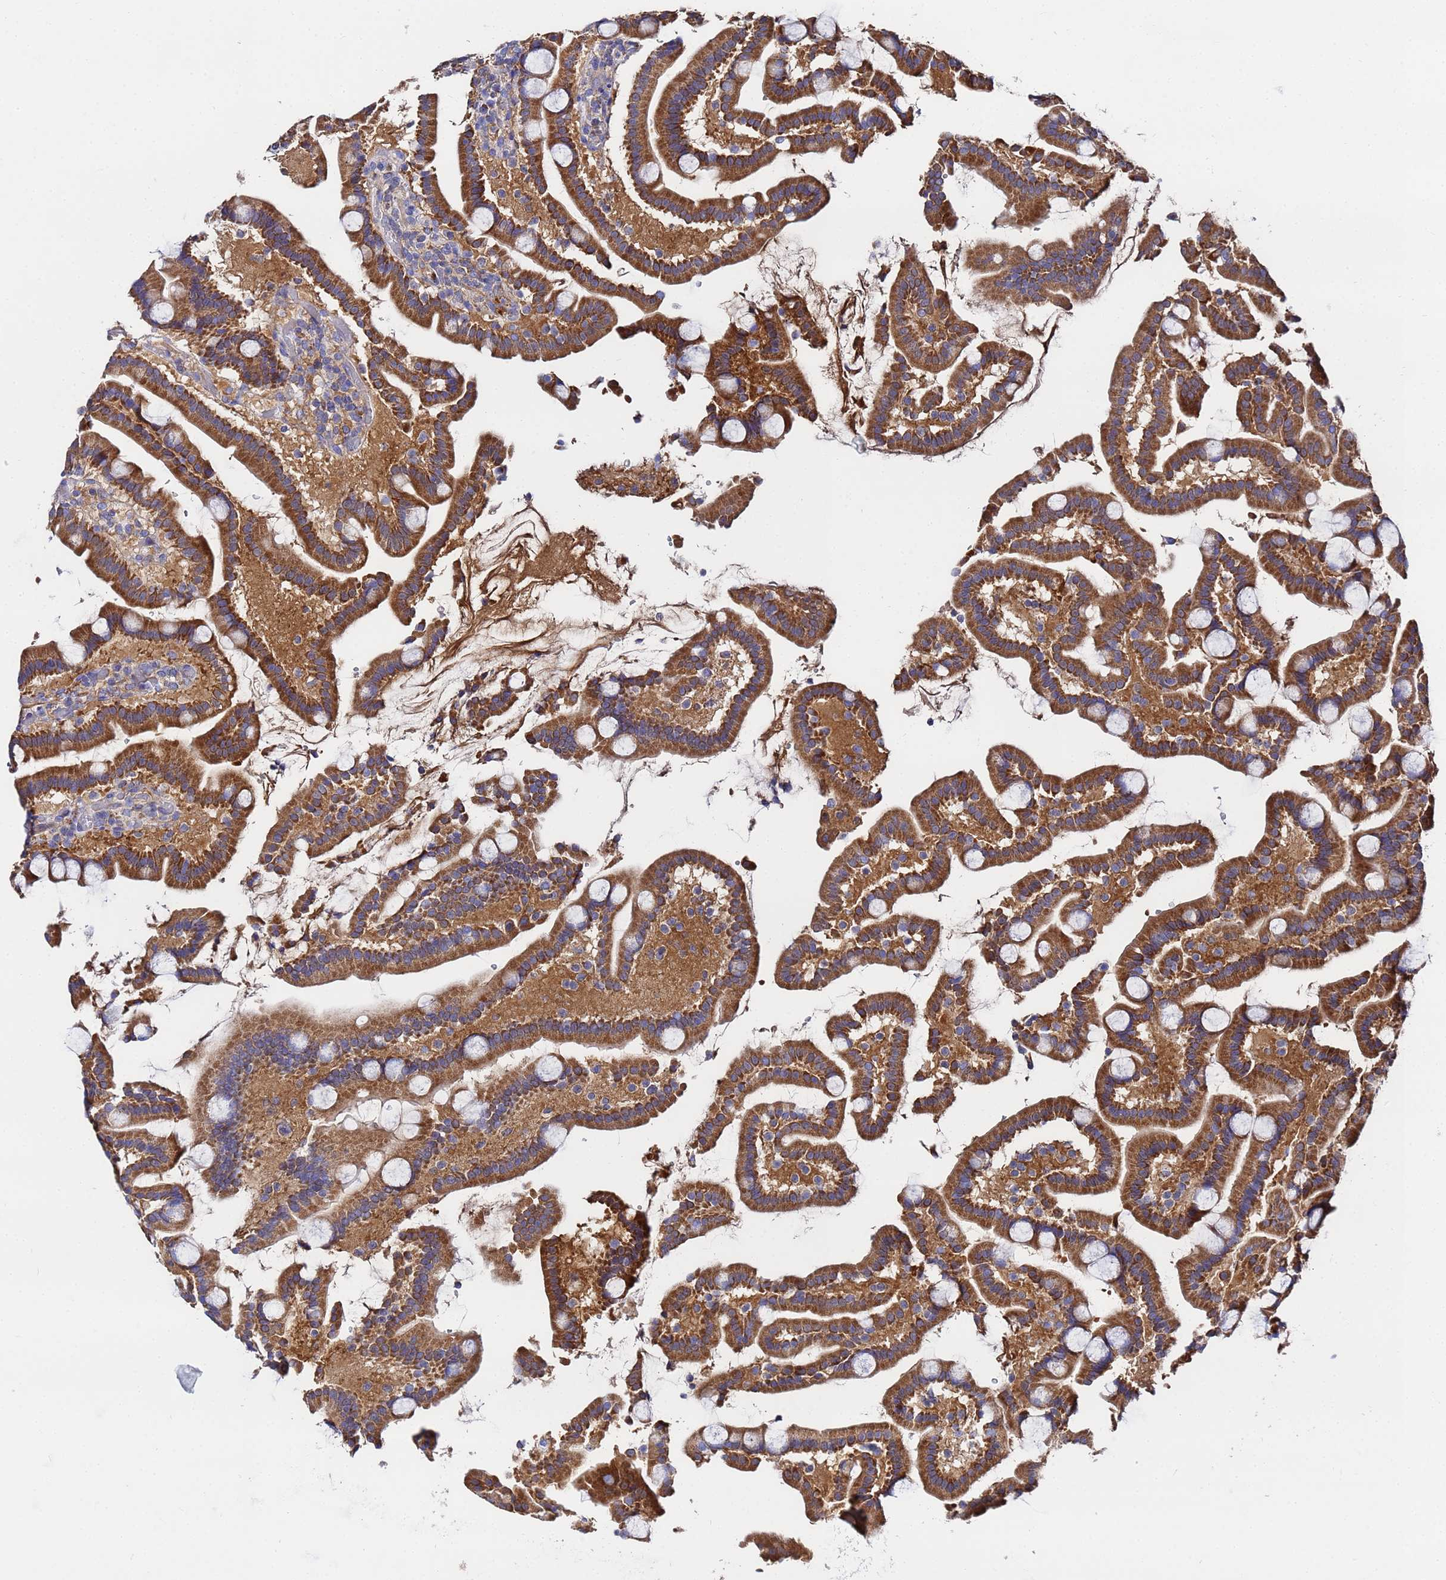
{"staining": {"intensity": "moderate", "quantity": ">75%", "location": "cytoplasmic/membranous"}, "tissue": "duodenum", "cell_type": "Glandular cells", "image_type": "normal", "snomed": [{"axis": "morphology", "description": "Normal tissue, NOS"}, {"axis": "topography", "description": "Duodenum"}], "caption": "The histopathology image demonstrates a brown stain indicating the presence of a protein in the cytoplasmic/membranous of glandular cells in duodenum. Immunohistochemistry (ihc) stains the protein in brown and the nuclei are stained blue.", "gene": "FAHD2A", "patient": {"sex": "male", "age": 55}}